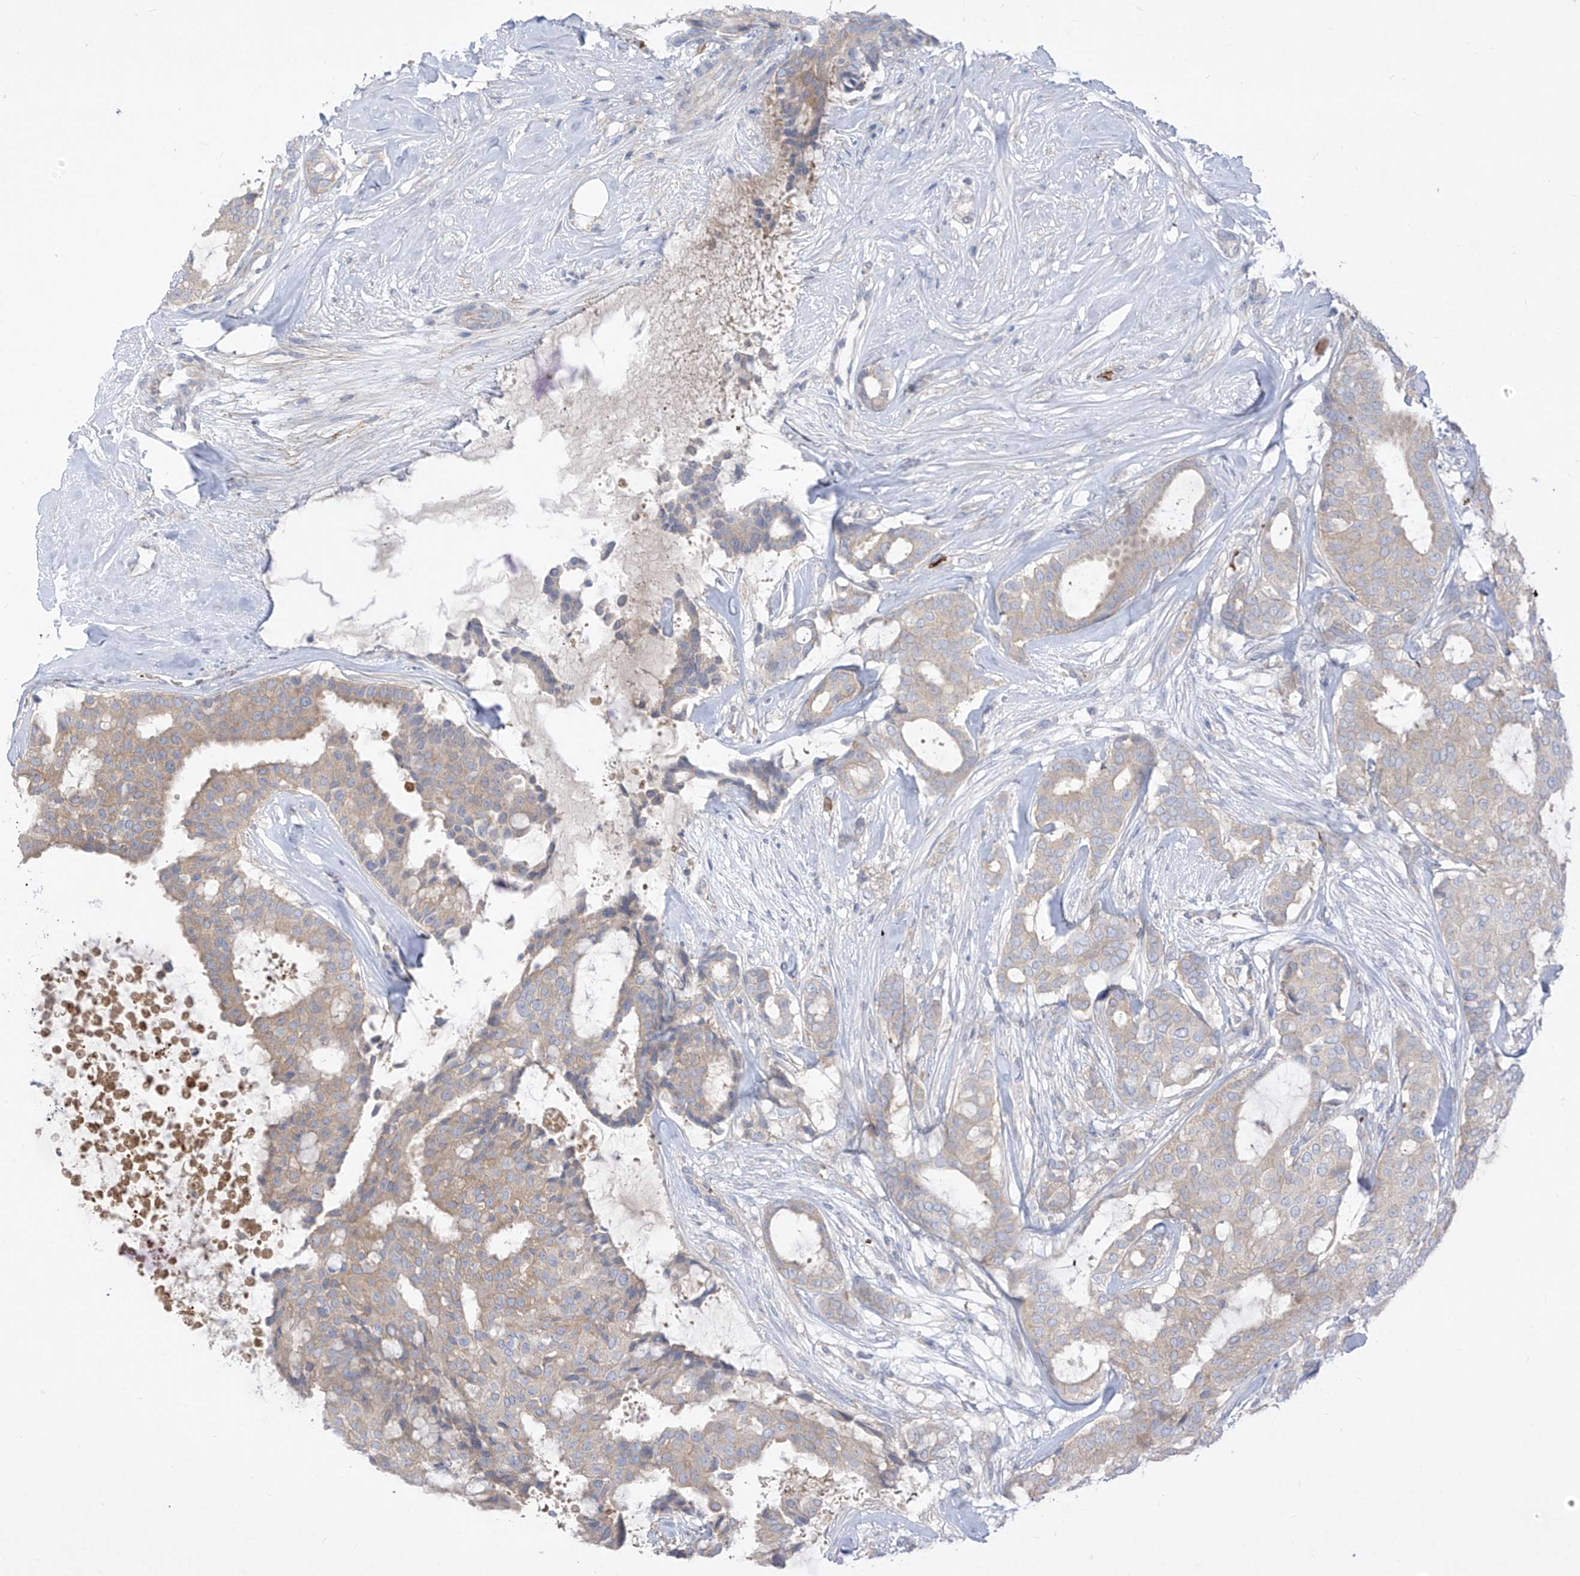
{"staining": {"intensity": "weak", "quantity": "25%-75%", "location": "cytoplasmic/membranous"}, "tissue": "breast cancer", "cell_type": "Tumor cells", "image_type": "cancer", "snomed": [{"axis": "morphology", "description": "Duct carcinoma"}, {"axis": "topography", "description": "Breast"}], "caption": "Immunohistochemistry photomicrograph of human breast cancer stained for a protein (brown), which shows low levels of weak cytoplasmic/membranous expression in about 25%-75% of tumor cells.", "gene": "DGKQ", "patient": {"sex": "female", "age": 75}}